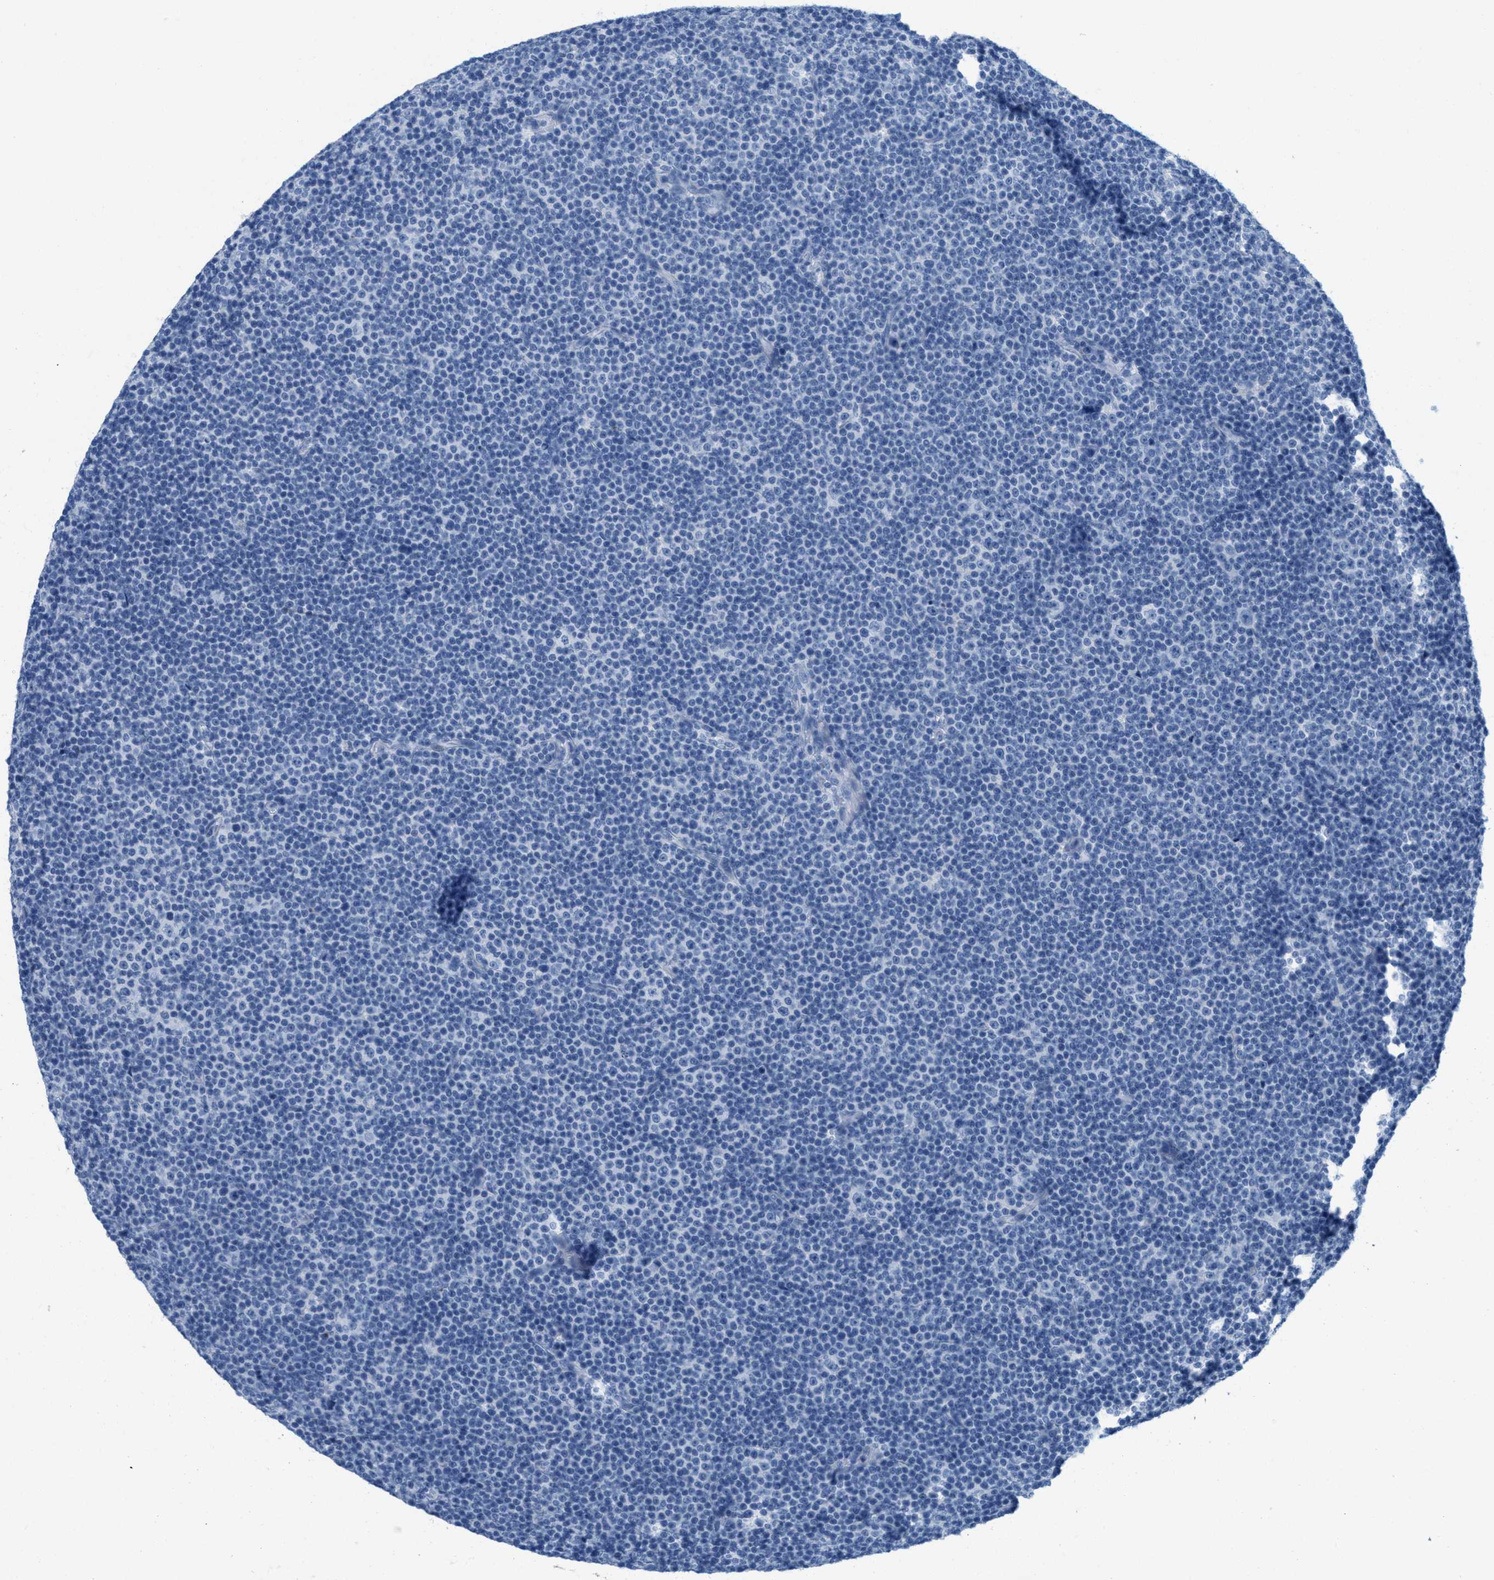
{"staining": {"intensity": "negative", "quantity": "none", "location": "none"}, "tissue": "lymphoma", "cell_type": "Tumor cells", "image_type": "cancer", "snomed": [{"axis": "morphology", "description": "Malignant lymphoma, non-Hodgkin's type, Low grade"}, {"axis": "topography", "description": "Lymph node"}], "caption": "The histopathology image shows no significant expression in tumor cells of lymphoma.", "gene": "GPM6A", "patient": {"sex": "female", "age": 67}}